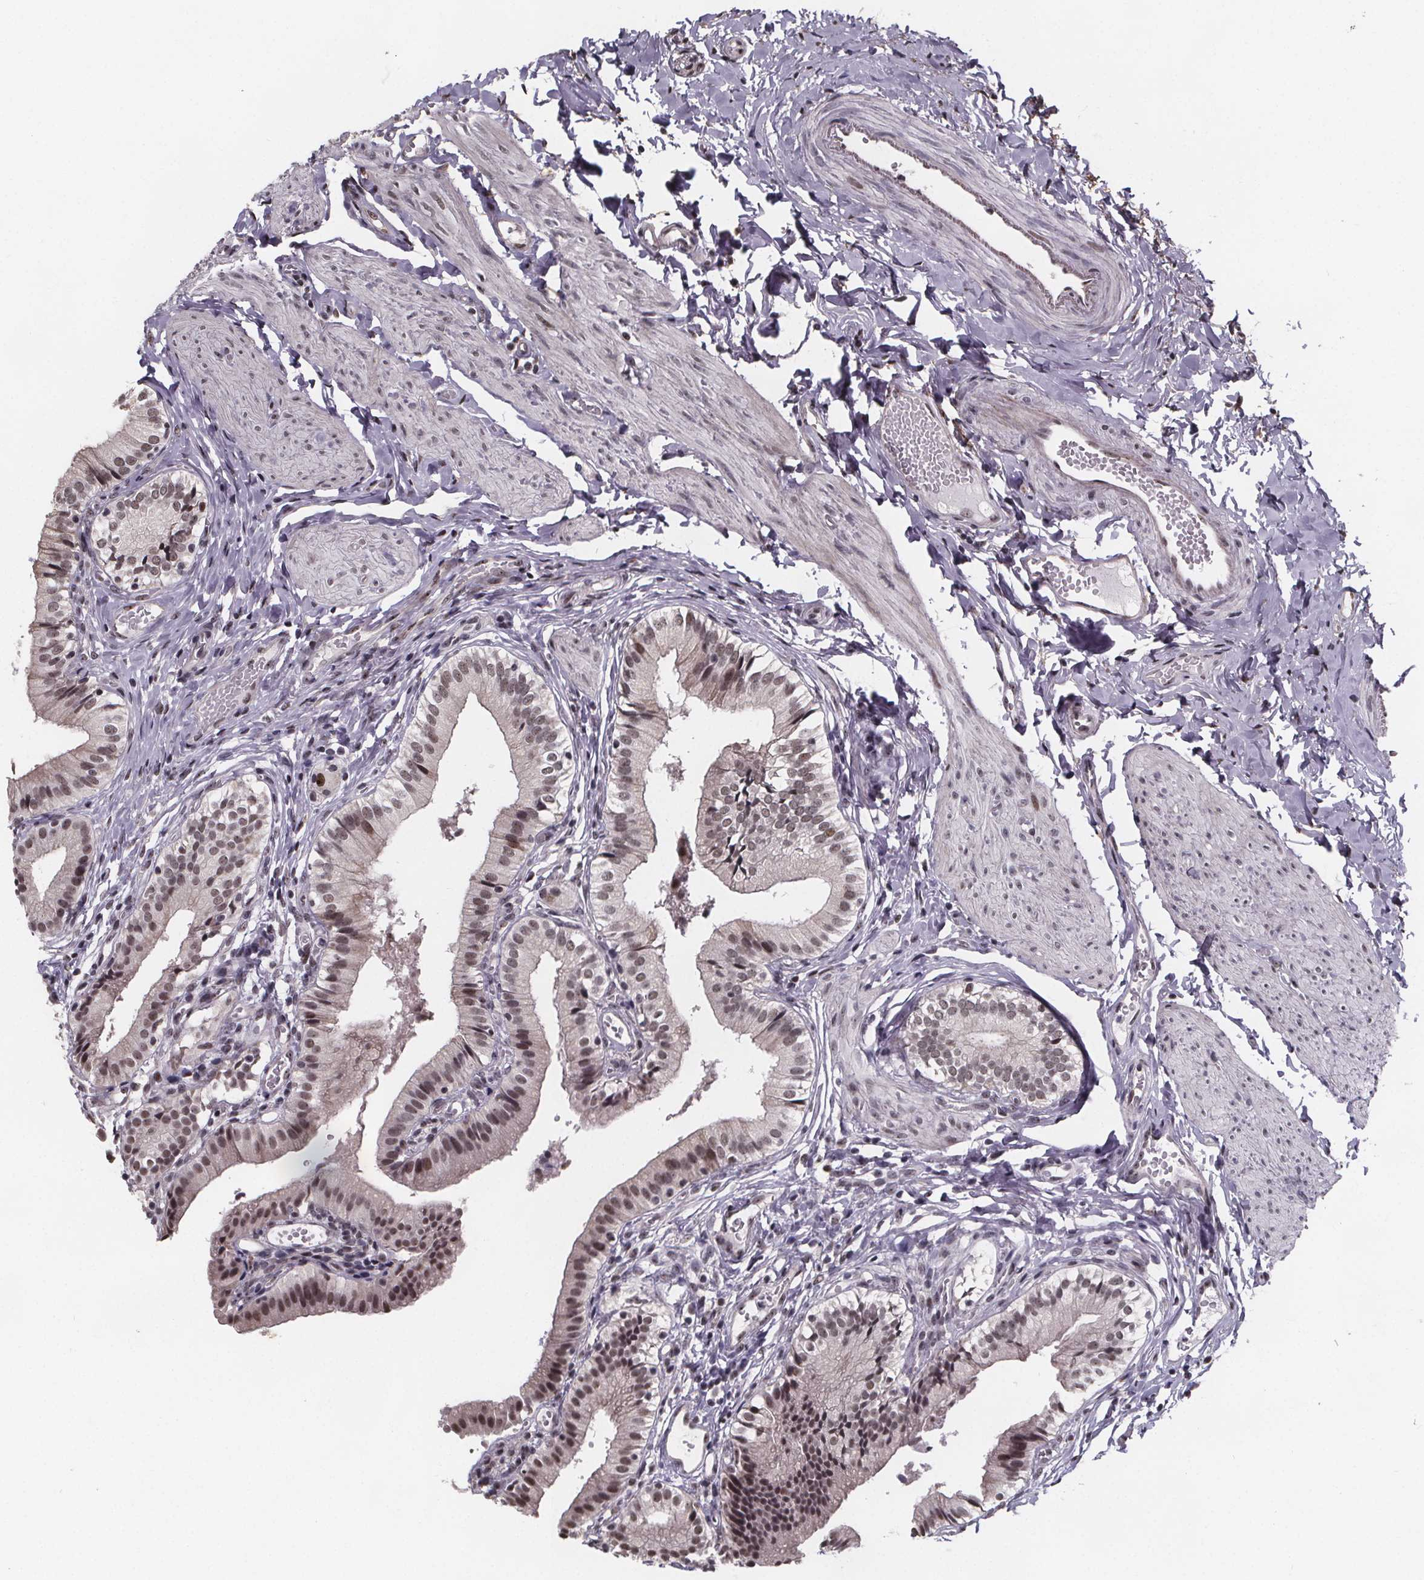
{"staining": {"intensity": "moderate", "quantity": ">75%", "location": "nuclear"}, "tissue": "gallbladder", "cell_type": "Glandular cells", "image_type": "normal", "snomed": [{"axis": "morphology", "description": "Normal tissue, NOS"}, {"axis": "topography", "description": "Gallbladder"}], "caption": "DAB immunohistochemical staining of benign human gallbladder exhibits moderate nuclear protein staining in approximately >75% of glandular cells.", "gene": "U2SURP", "patient": {"sex": "female", "age": 47}}